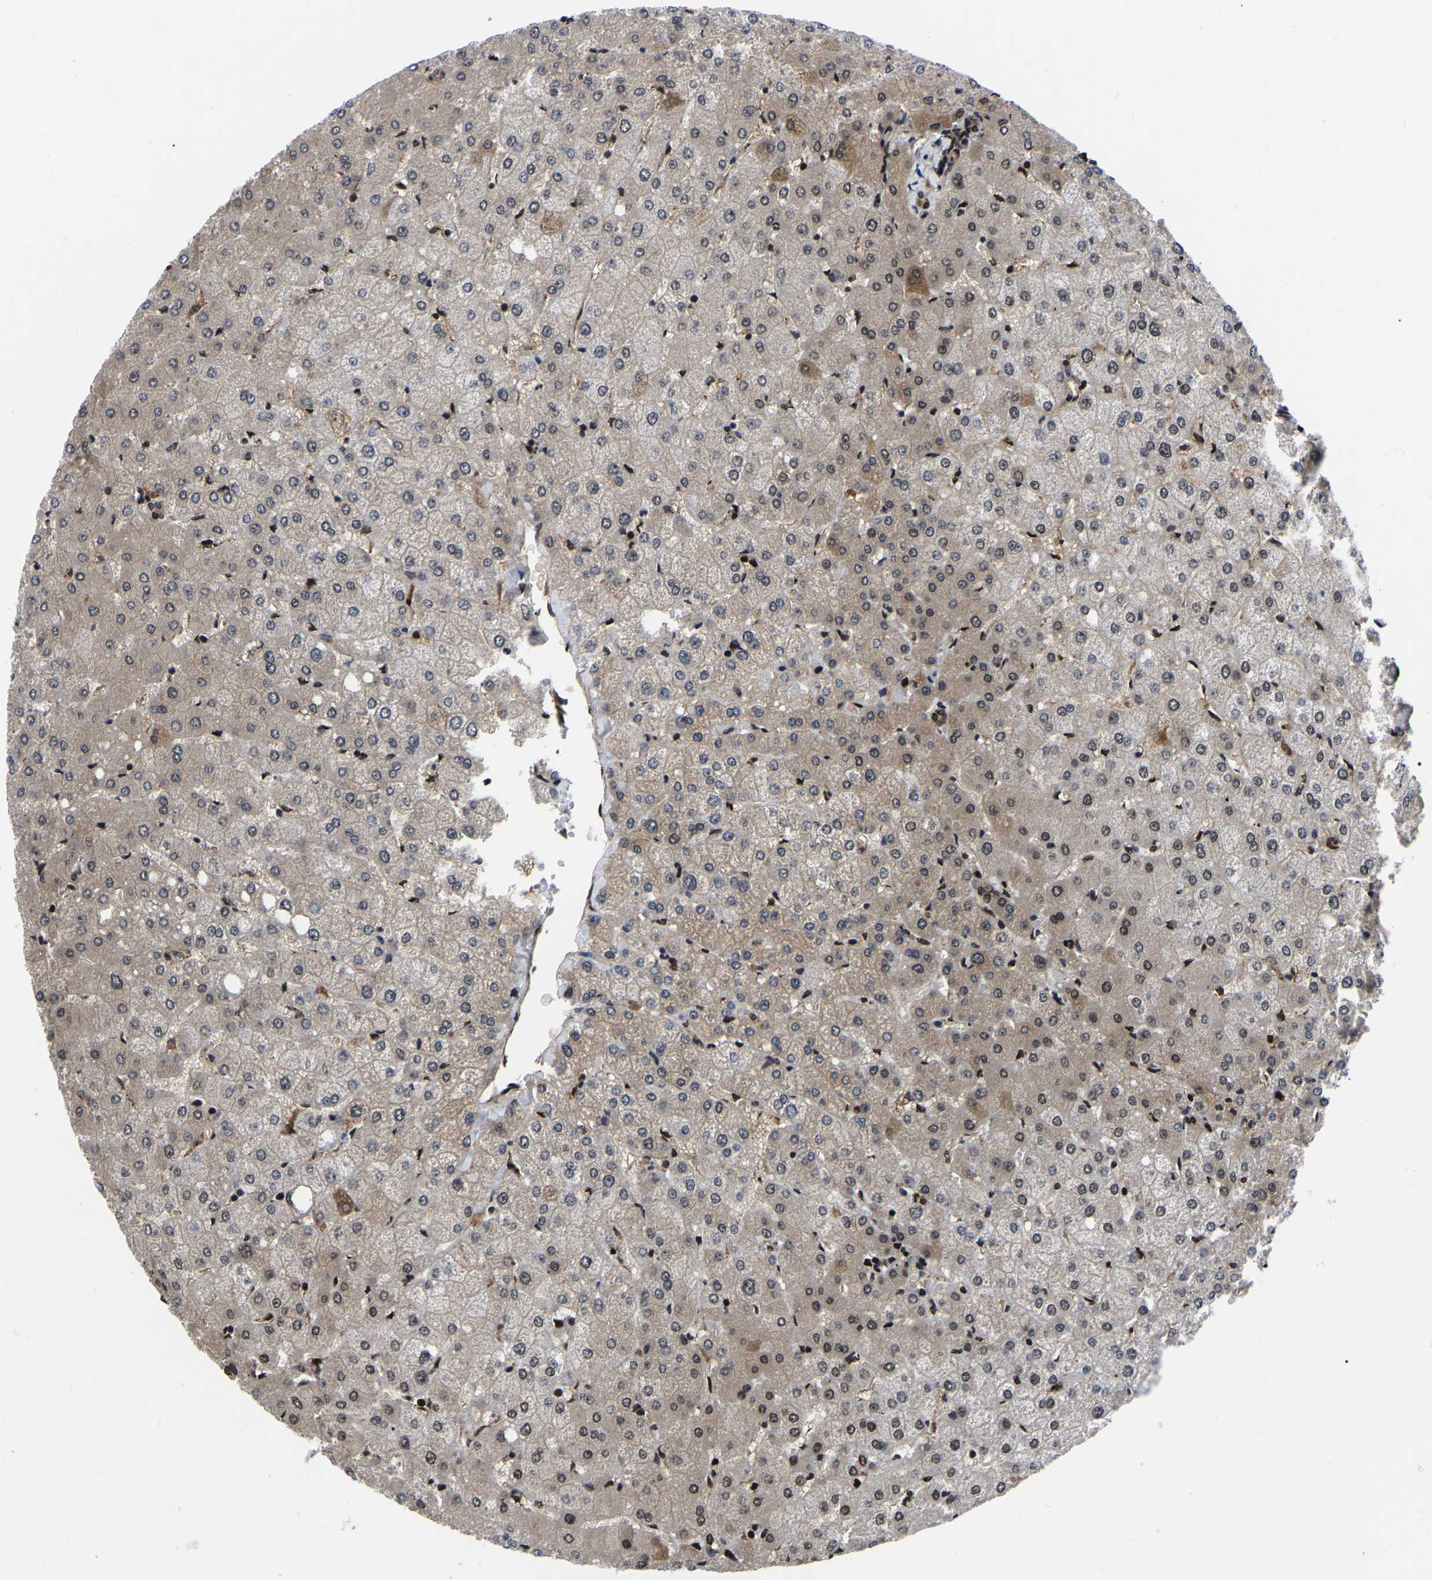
{"staining": {"intensity": "moderate", "quantity": ">75%", "location": "nuclear"}, "tissue": "liver", "cell_type": "Cholangiocytes", "image_type": "normal", "snomed": [{"axis": "morphology", "description": "Normal tissue, NOS"}, {"axis": "topography", "description": "Liver"}], "caption": "Protein expression analysis of benign human liver reveals moderate nuclear positivity in approximately >75% of cholangiocytes. (brown staining indicates protein expression, while blue staining denotes nuclei).", "gene": "TRIM35", "patient": {"sex": "female", "age": 54}}